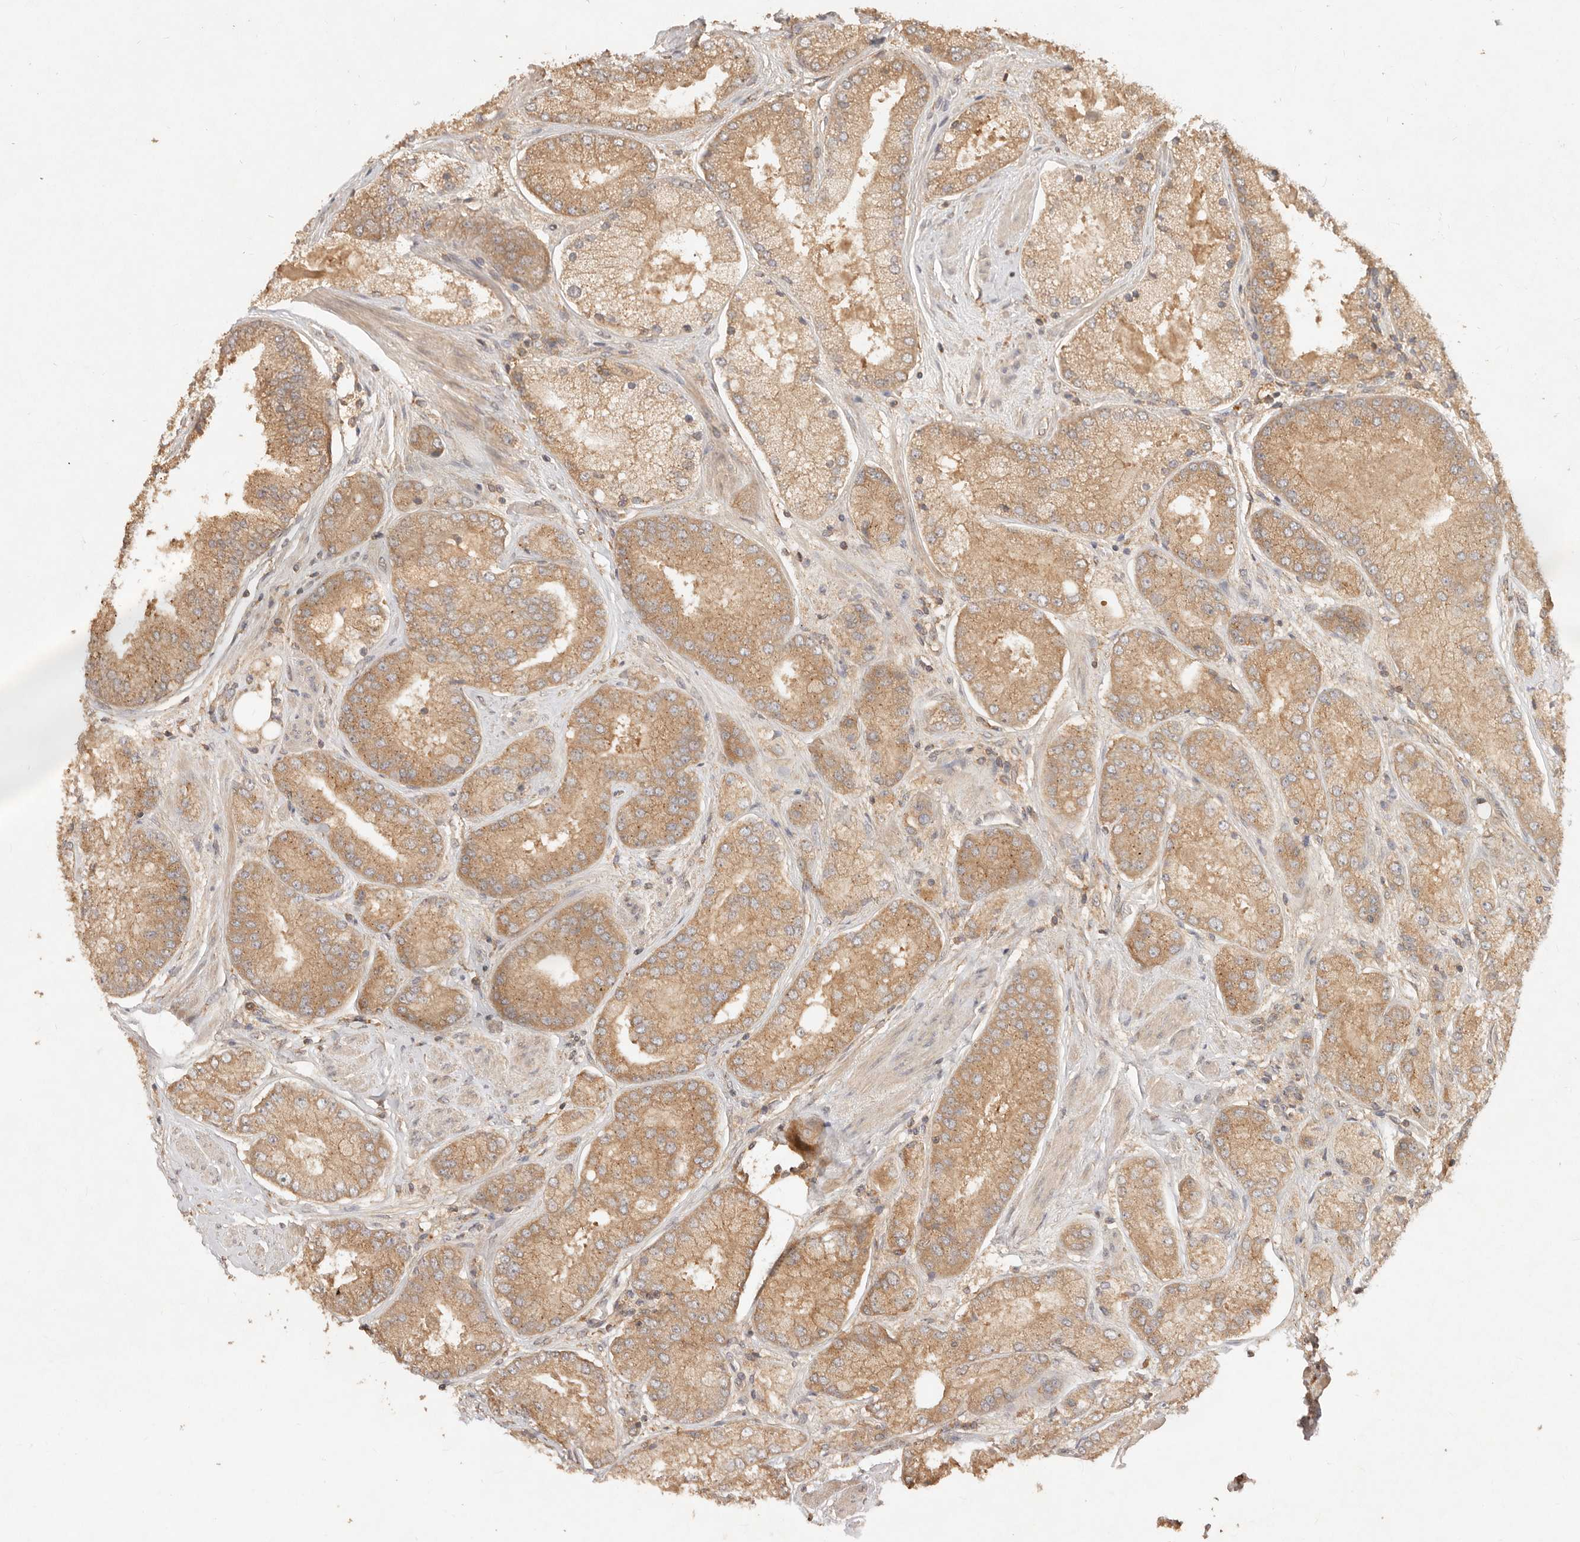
{"staining": {"intensity": "moderate", "quantity": ">75%", "location": "cytoplasmic/membranous"}, "tissue": "prostate cancer", "cell_type": "Tumor cells", "image_type": "cancer", "snomed": [{"axis": "morphology", "description": "Adenocarcinoma, High grade"}, {"axis": "topography", "description": "Prostate"}], "caption": "A medium amount of moderate cytoplasmic/membranous positivity is seen in approximately >75% of tumor cells in prostate adenocarcinoma (high-grade) tissue. The protein of interest is shown in brown color, while the nuclei are stained blue.", "gene": "HECTD3", "patient": {"sex": "male", "age": 58}}